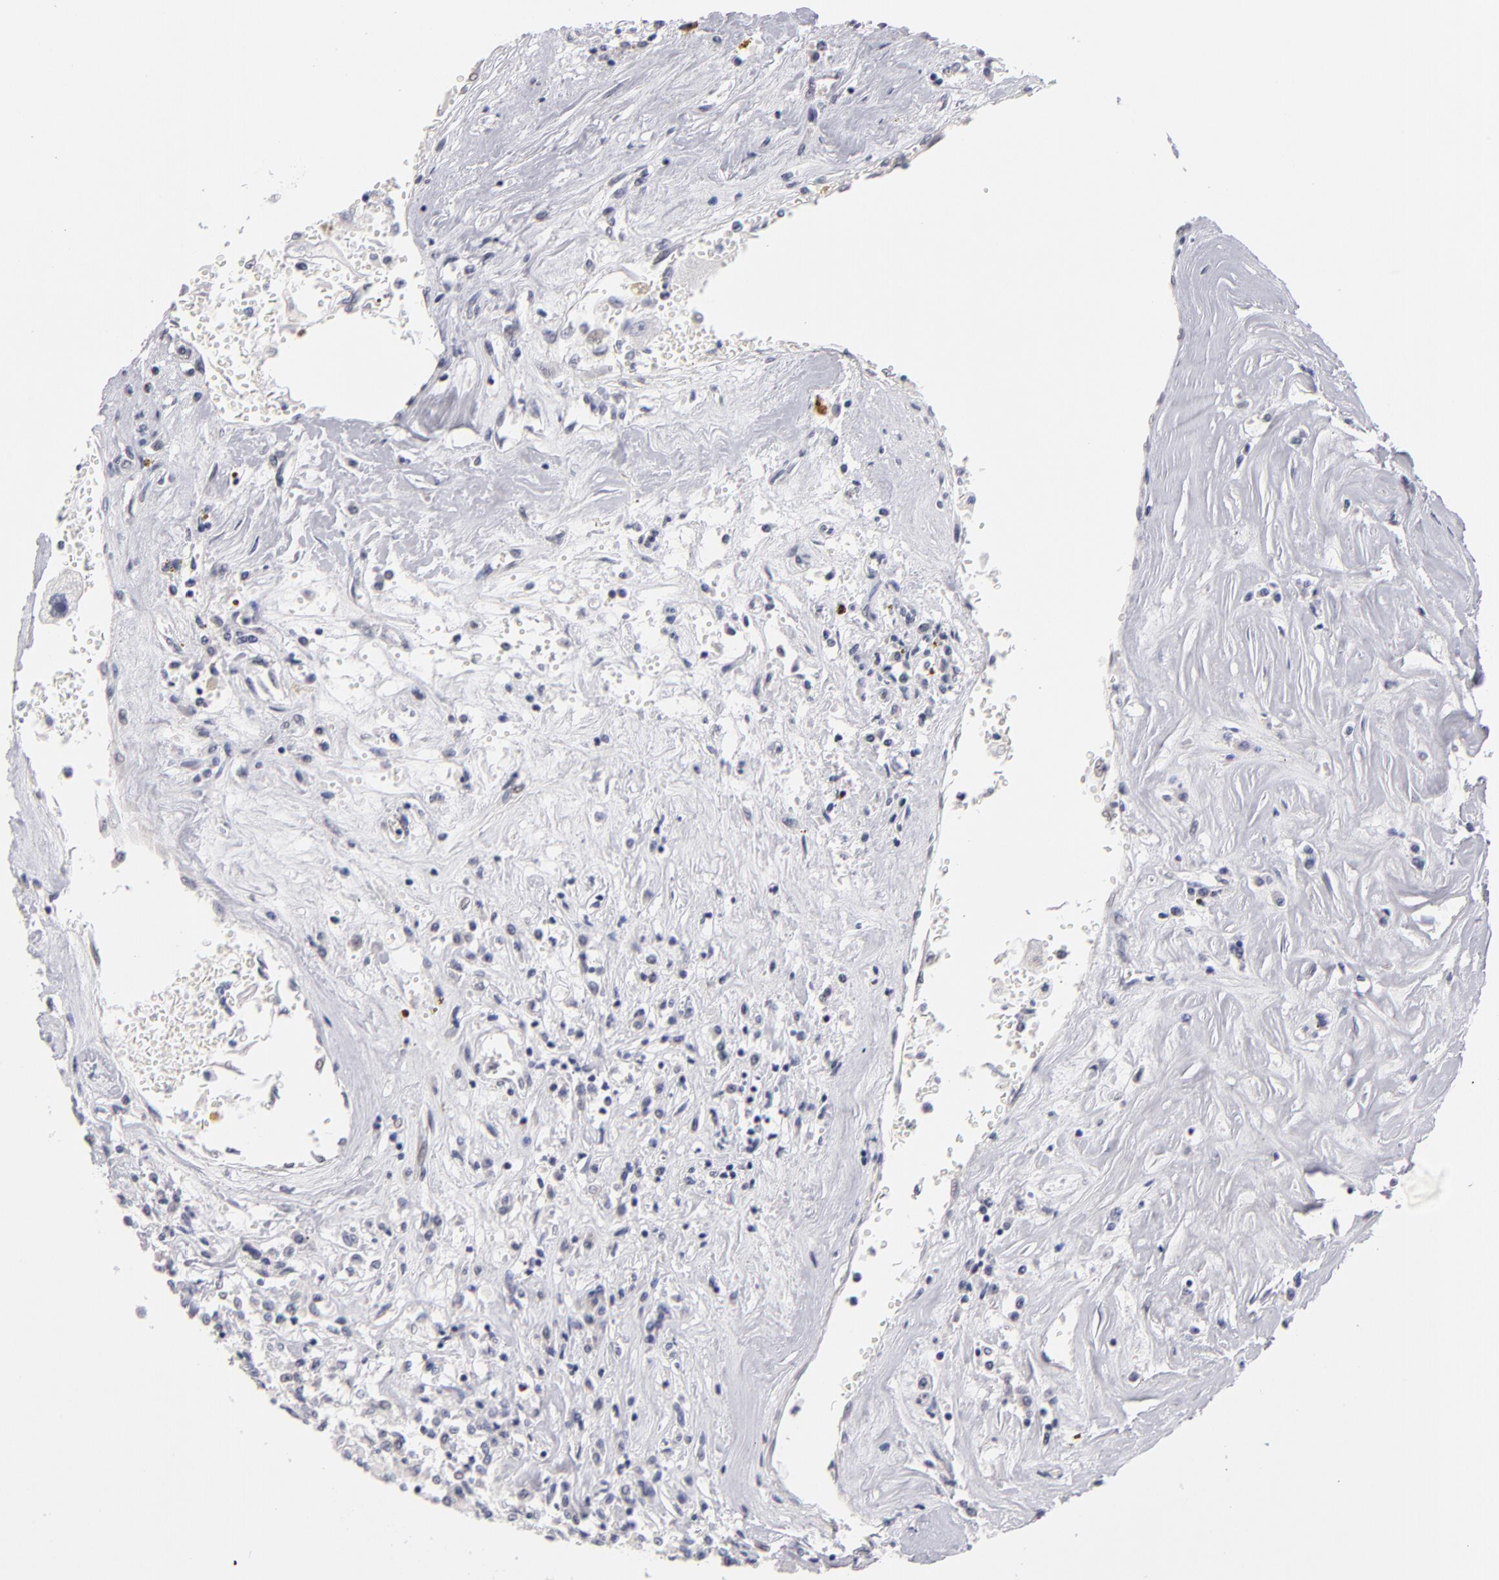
{"staining": {"intensity": "negative", "quantity": "none", "location": "none"}, "tissue": "renal cancer", "cell_type": "Tumor cells", "image_type": "cancer", "snomed": [{"axis": "morphology", "description": "Adenocarcinoma, NOS"}, {"axis": "topography", "description": "Kidney"}], "caption": "Renal cancer stained for a protein using IHC exhibits no staining tumor cells.", "gene": "TEX11", "patient": {"sex": "male", "age": 78}}